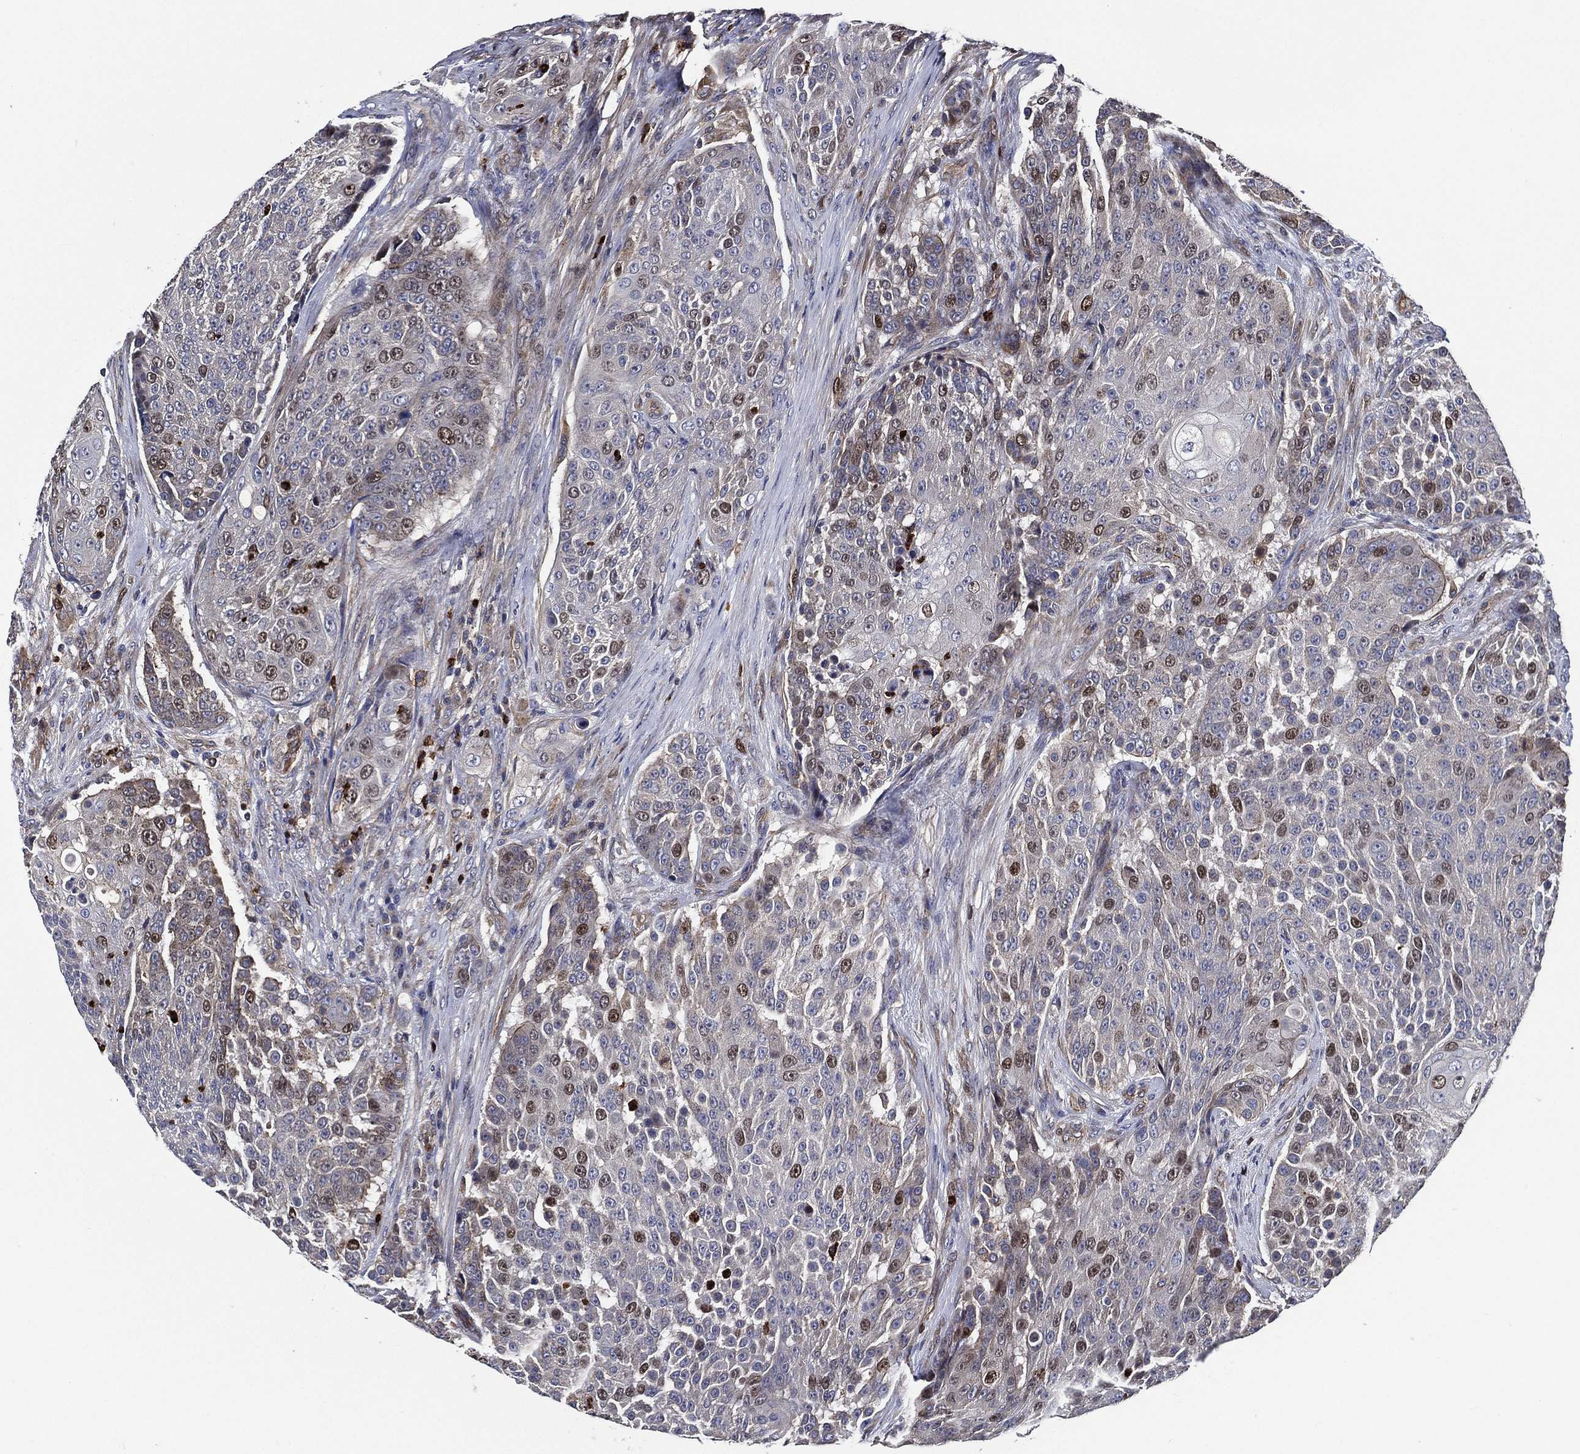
{"staining": {"intensity": "moderate", "quantity": "<25%", "location": "nuclear"}, "tissue": "urothelial cancer", "cell_type": "Tumor cells", "image_type": "cancer", "snomed": [{"axis": "morphology", "description": "Urothelial carcinoma, High grade"}, {"axis": "topography", "description": "Urinary bladder"}], "caption": "Immunohistochemistry staining of urothelial cancer, which demonstrates low levels of moderate nuclear positivity in about <25% of tumor cells indicating moderate nuclear protein positivity. The staining was performed using DAB (3,3'-diaminobenzidine) (brown) for protein detection and nuclei were counterstained in hematoxylin (blue).", "gene": "KIF20B", "patient": {"sex": "female", "age": 63}}